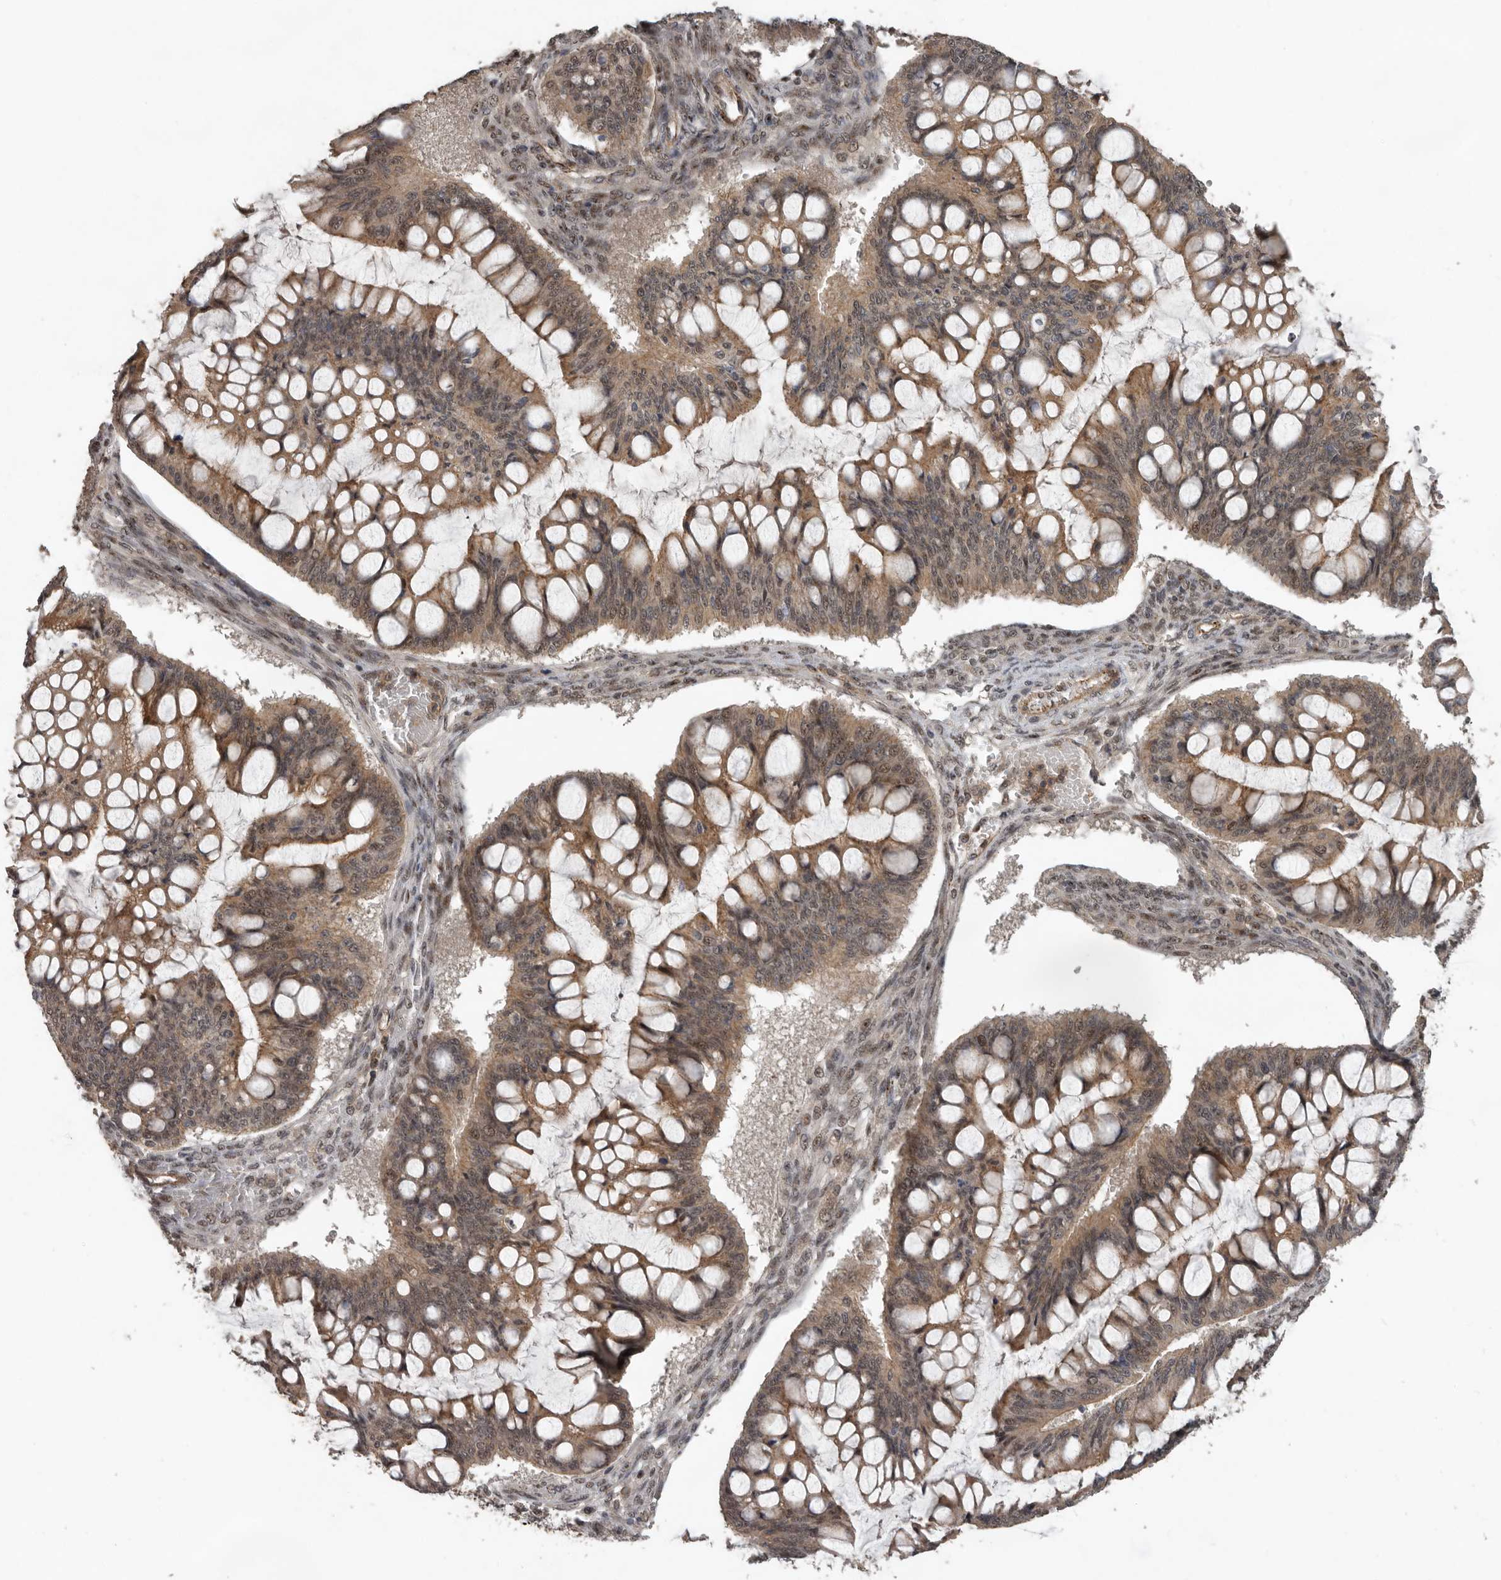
{"staining": {"intensity": "moderate", "quantity": ">75%", "location": "cytoplasmic/membranous,nuclear"}, "tissue": "ovarian cancer", "cell_type": "Tumor cells", "image_type": "cancer", "snomed": [{"axis": "morphology", "description": "Cystadenocarcinoma, mucinous, NOS"}, {"axis": "topography", "description": "Ovary"}], "caption": "A high-resolution histopathology image shows immunohistochemistry (IHC) staining of mucinous cystadenocarcinoma (ovarian), which exhibits moderate cytoplasmic/membranous and nuclear staining in approximately >75% of tumor cells.", "gene": "CEP350", "patient": {"sex": "female", "age": 73}}